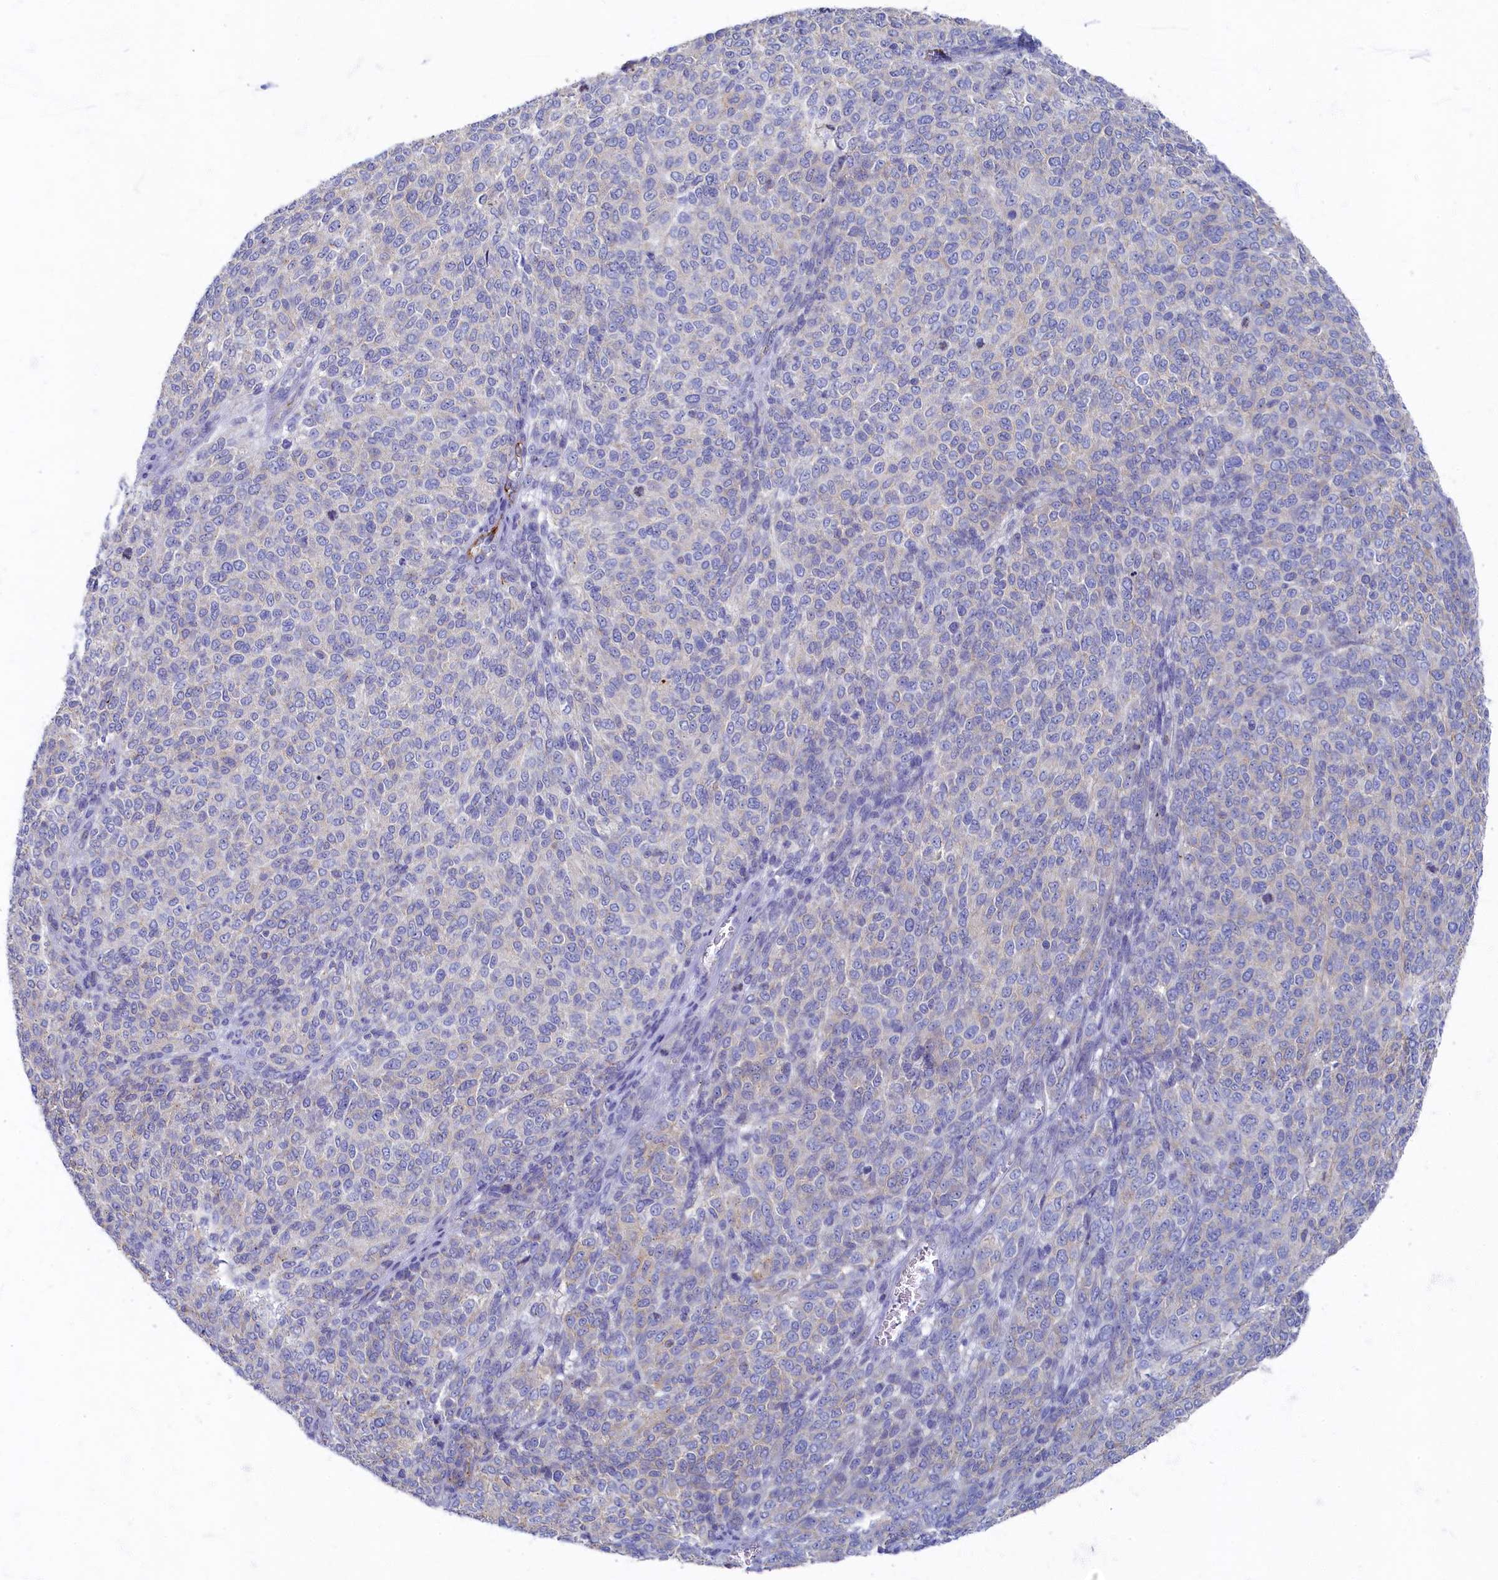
{"staining": {"intensity": "negative", "quantity": "none", "location": "none"}, "tissue": "melanoma", "cell_type": "Tumor cells", "image_type": "cancer", "snomed": [{"axis": "morphology", "description": "Malignant melanoma, NOS"}, {"axis": "topography", "description": "Skin"}], "caption": "Immunohistochemistry (IHC) of human malignant melanoma demonstrates no staining in tumor cells.", "gene": "OCIAD2", "patient": {"sex": "male", "age": 49}}